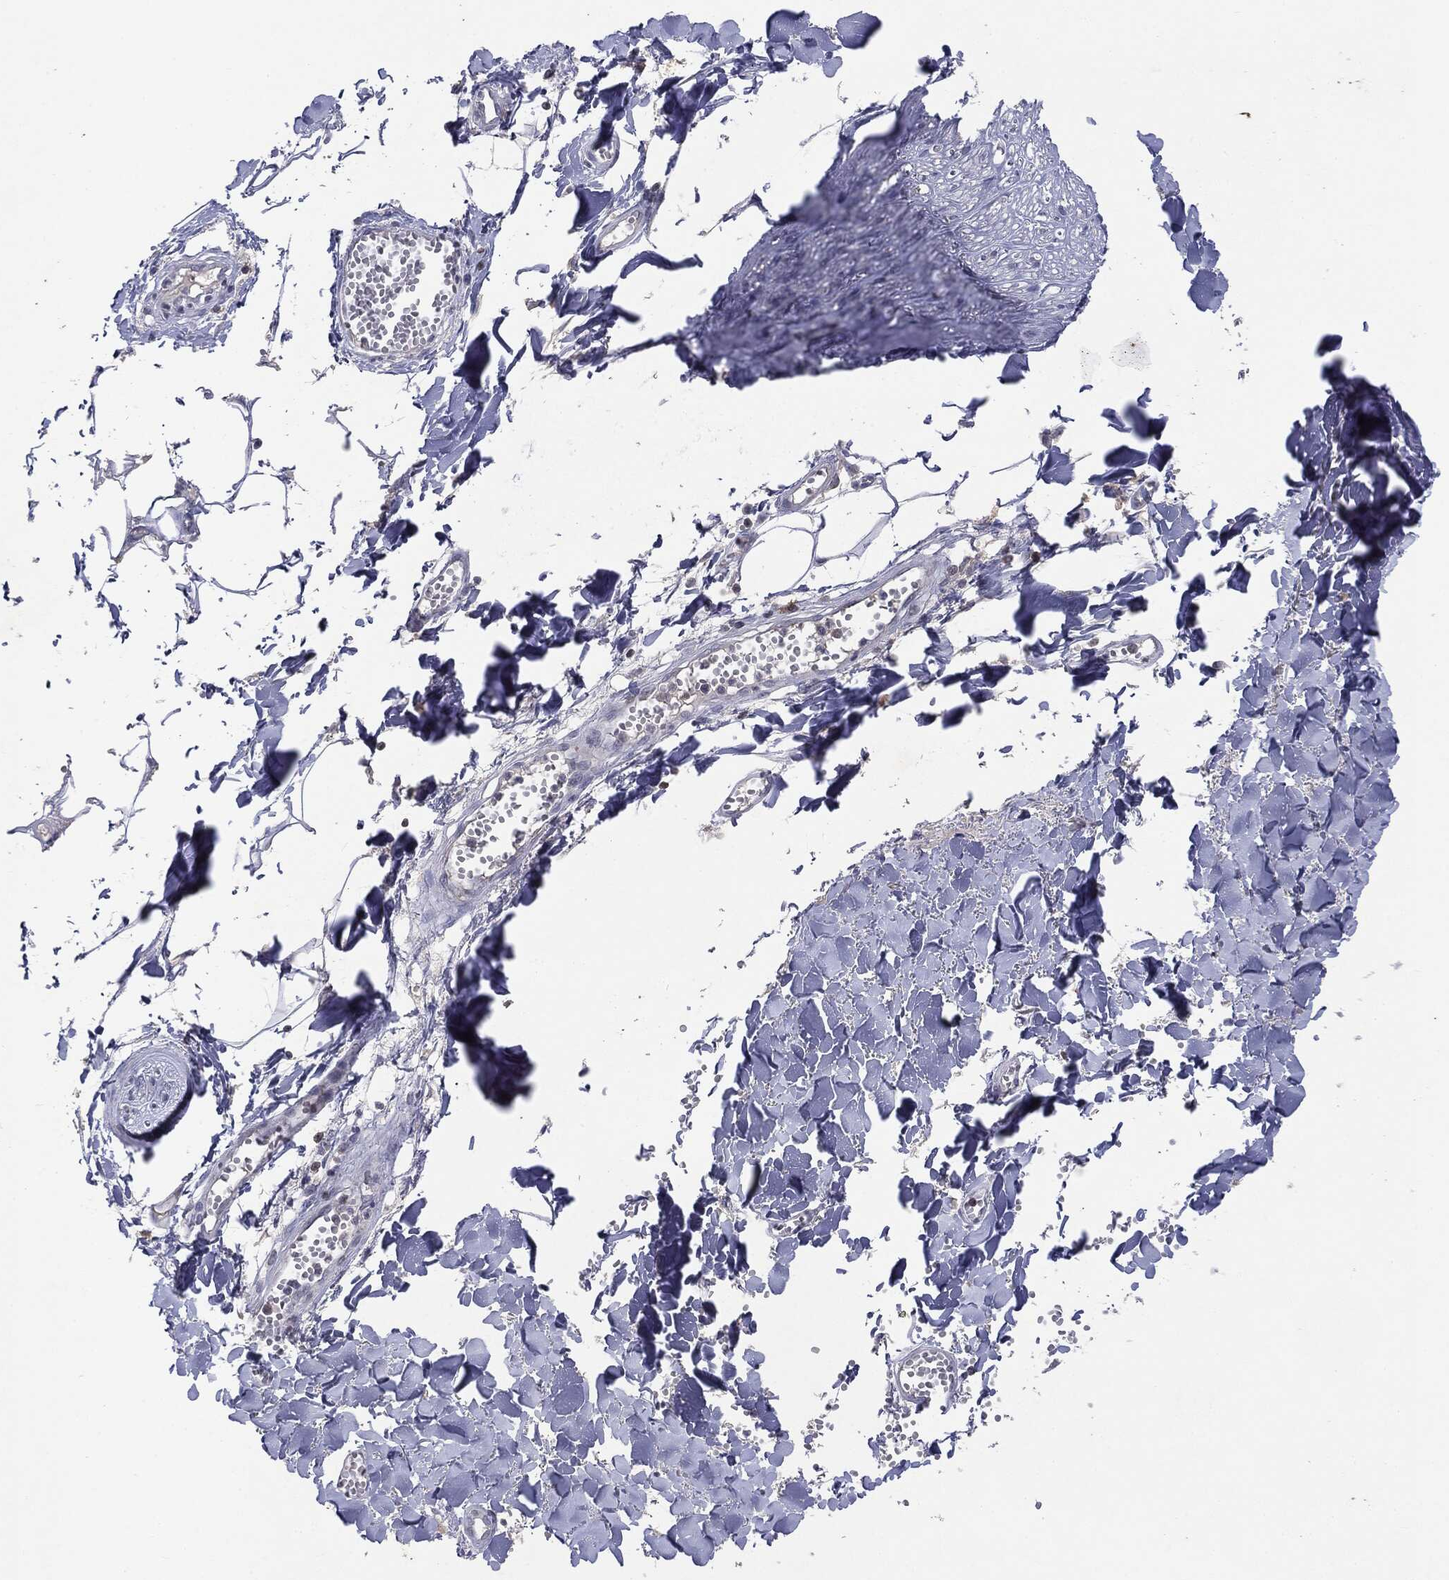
{"staining": {"intensity": "negative", "quantity": "none", "location": "none"}, "tissue": "soft tissue", "cell_type": "Fibroblasts", "image_type": "normal", "snomed": [{"axis": "morphology", "description": "Normal tissue, NOS"}, {"axis": "morphology", "description": "Squamous cell carcinoma, NOS"}, {"axis": "topography", "description": "Cartilage tissue"}, {"axis": "topography", "description": "Lung"}], "caption": "Immunohistochemistry photomicrograph of benign soft tissue stained for a protein (brown), which exhibits no staining in fibroblasts. (Stains: DAB immunohistochemistry (IHC) with hematoxylin counter stain, Microscopy: brightfield microscopy at high magnification).", "gene": "KIF2C", "patient": {"sex": "male", "age": 66}}